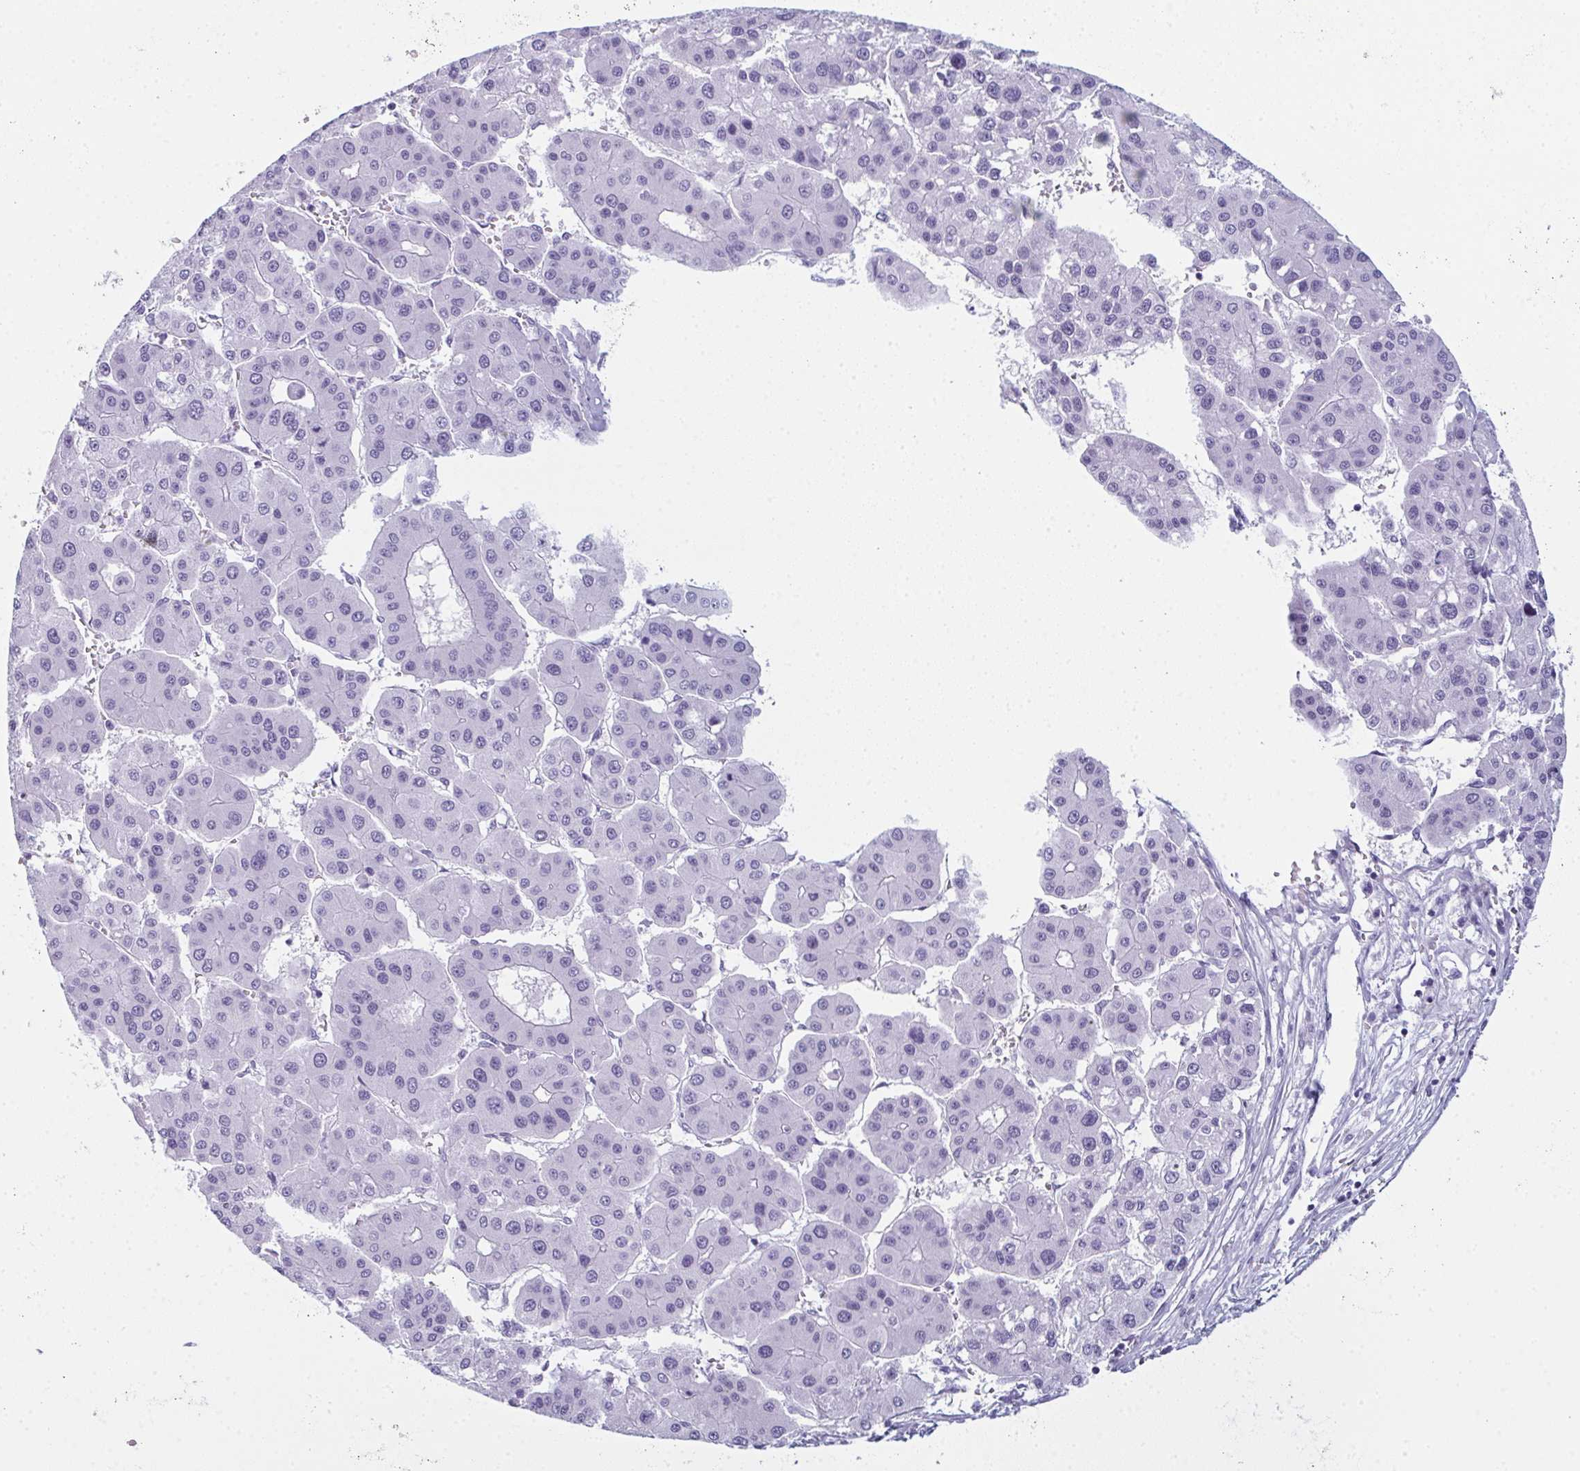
{"staining": {"intensity": "negative", "quantity": "none", "location": "none"}, "tissue": "liver cancer", "cell_type": "Tumor cells", "image_type": "cancer", "snomed": [{"axis": "morphology", "description": "Carcinoma, Hepatocellular, NOS"}, {"axis": "topography", "description": "Liver"}], "caption": "Tumor cells are negative for brown protein staining in hepatocellular carcinoma (liver).", "gene": "ENKUR", "patient": {"sex": "male", "age": 73}}